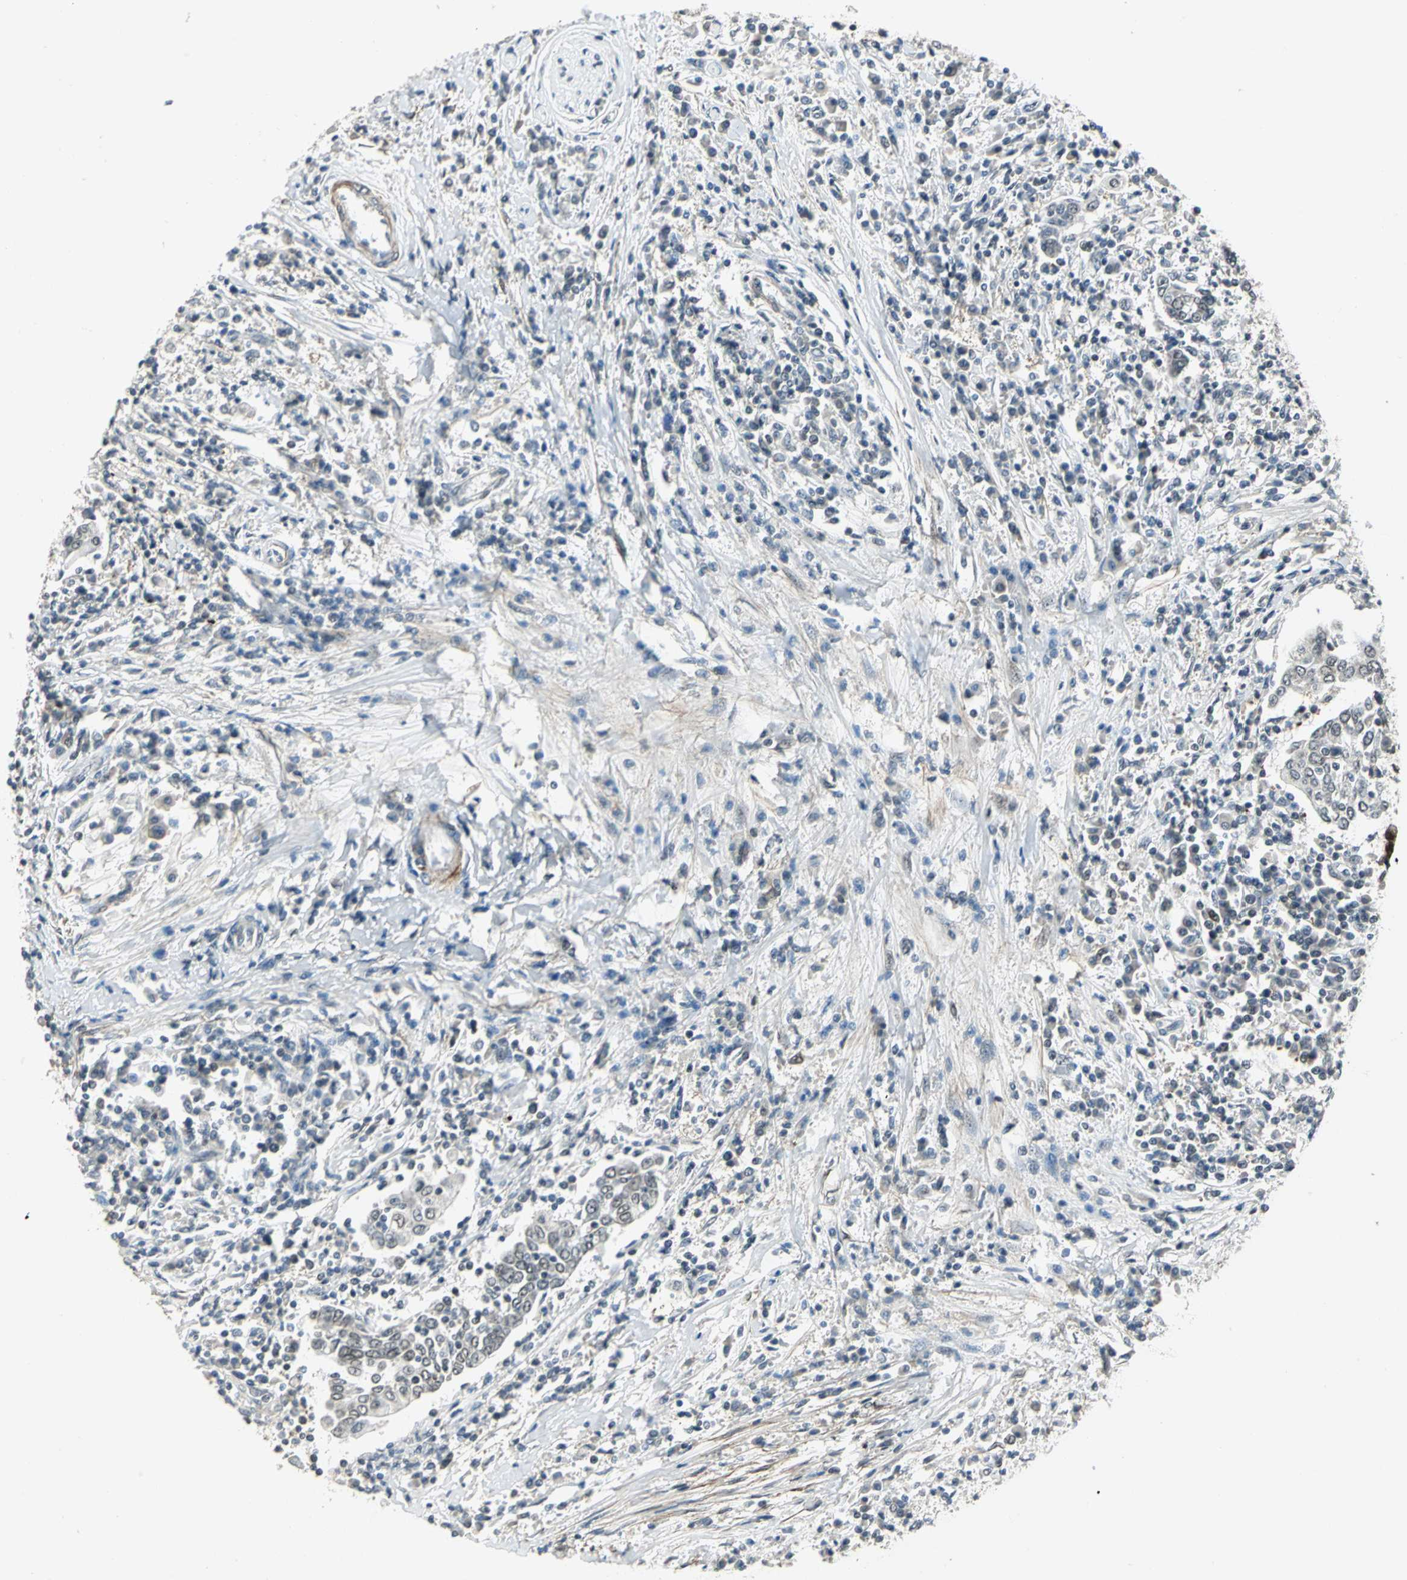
{"staining": {"intensity": "negative", "quantity": "none", "location": "none"}, "tissue": "cervical cancer", "cell_type": "Tumor cells", "image_type": "cancer", "snomed": [{"axis": "morphology", "description": "Squamous cell carcinoma, NOS"}, {"axis": "topography", "description": "Cervix"}], "caption": "The micrograph exhibits no significant positivity in tumor cells of squamous cell carcinoma (cervical).", "gene": "MTA1", "patient": {"sex": "female", "age": 40}}